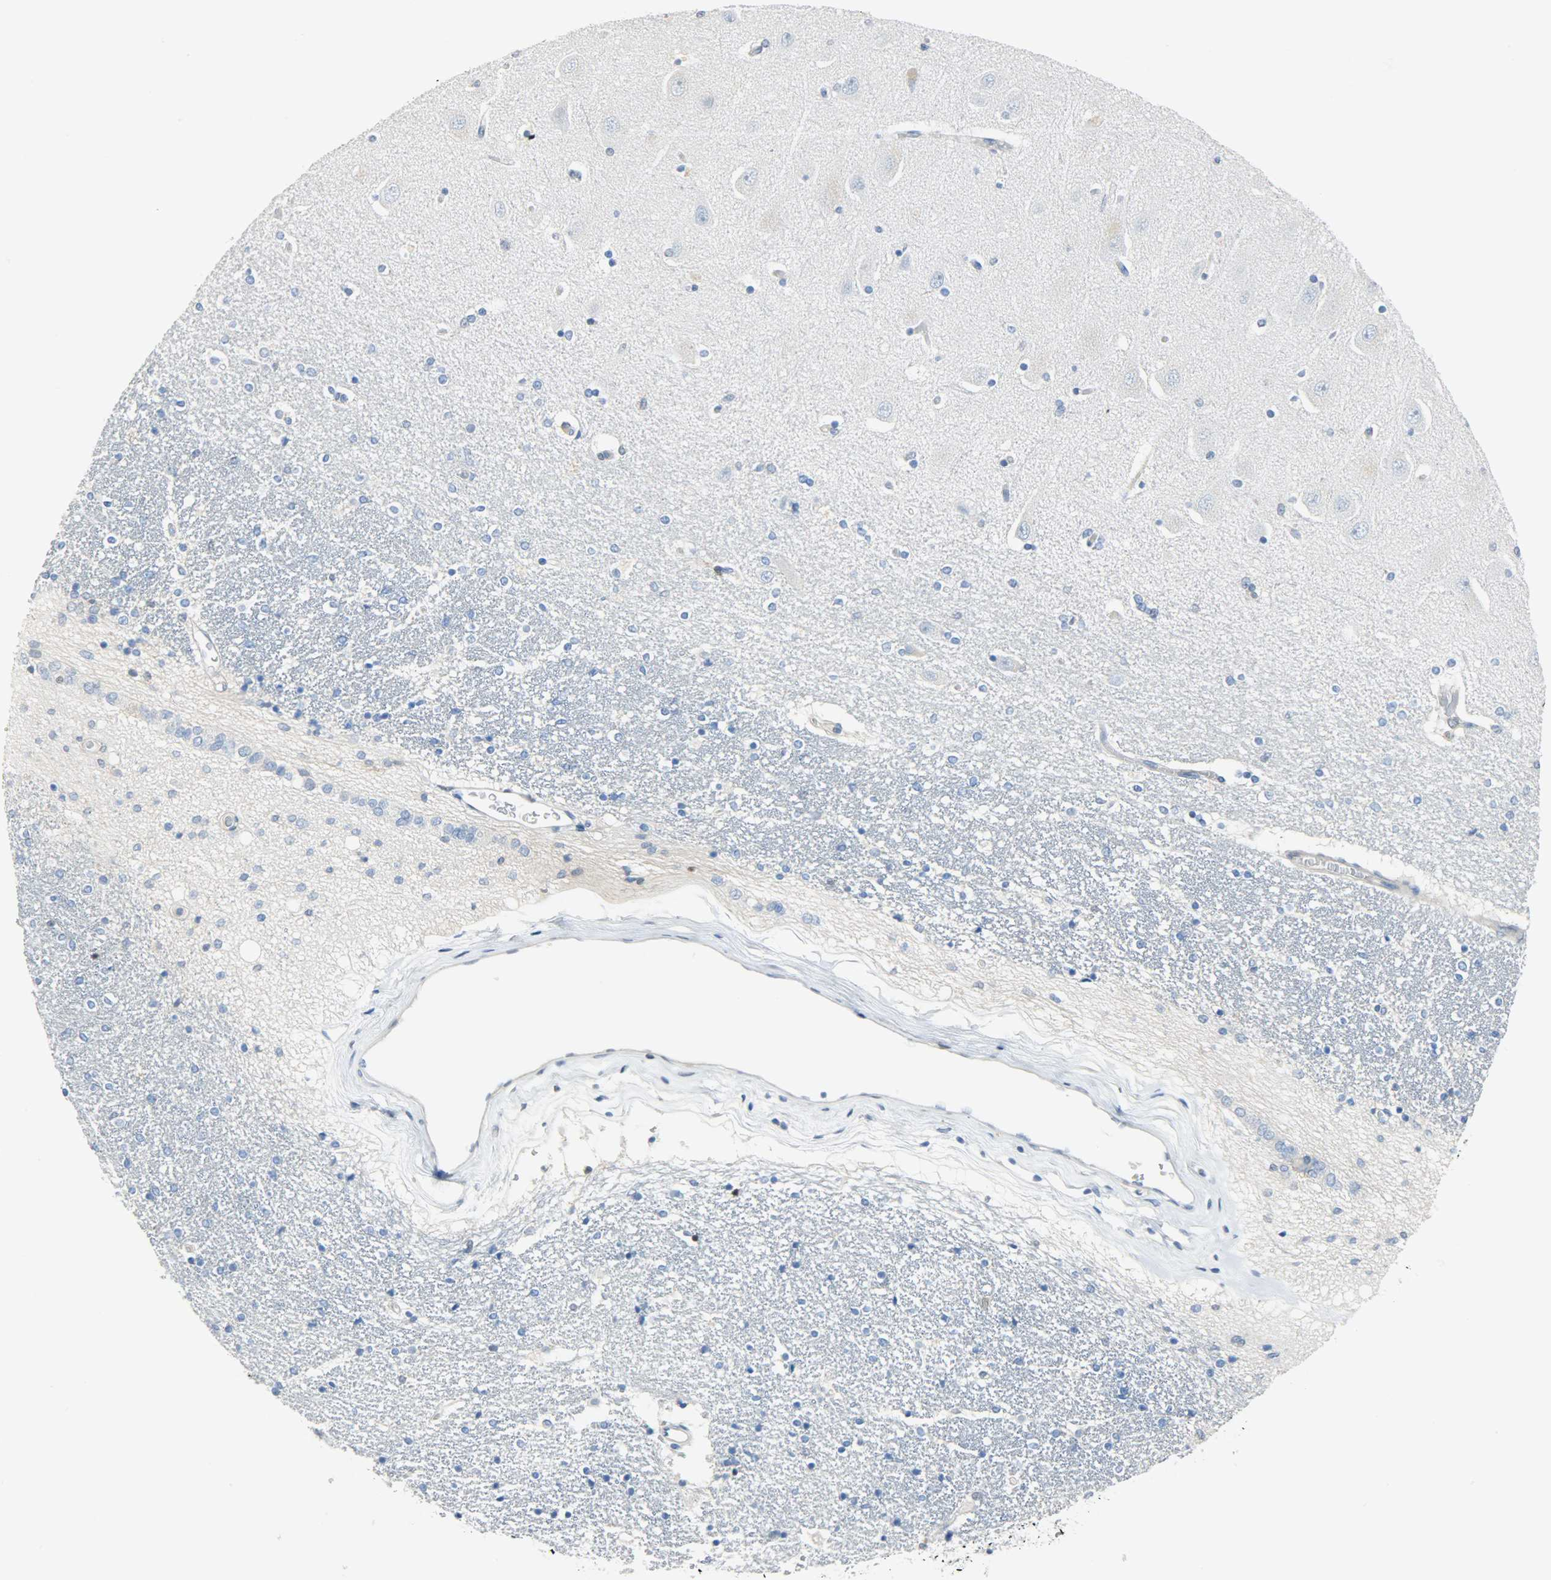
{"staining": {"intensity": "negative", "quantity": "none", "location": "none"}, "tissue": "hippocampus", "cell_type": "Glial cells", "image_type": "normal", "snomed": [{"axis": "morphology", "description": "Normal tissue, NOS"}, {"axis": "topography", "description": "Hippocampus"}], "caption": "A high-resolution histopathology image shows immunohistochemistry staining of unremarkable hippocampus, which exhibits no significant expression in glial cells.", "gene": "EIF4EBP1", "patient": {"sex": "female", "age": 54}}